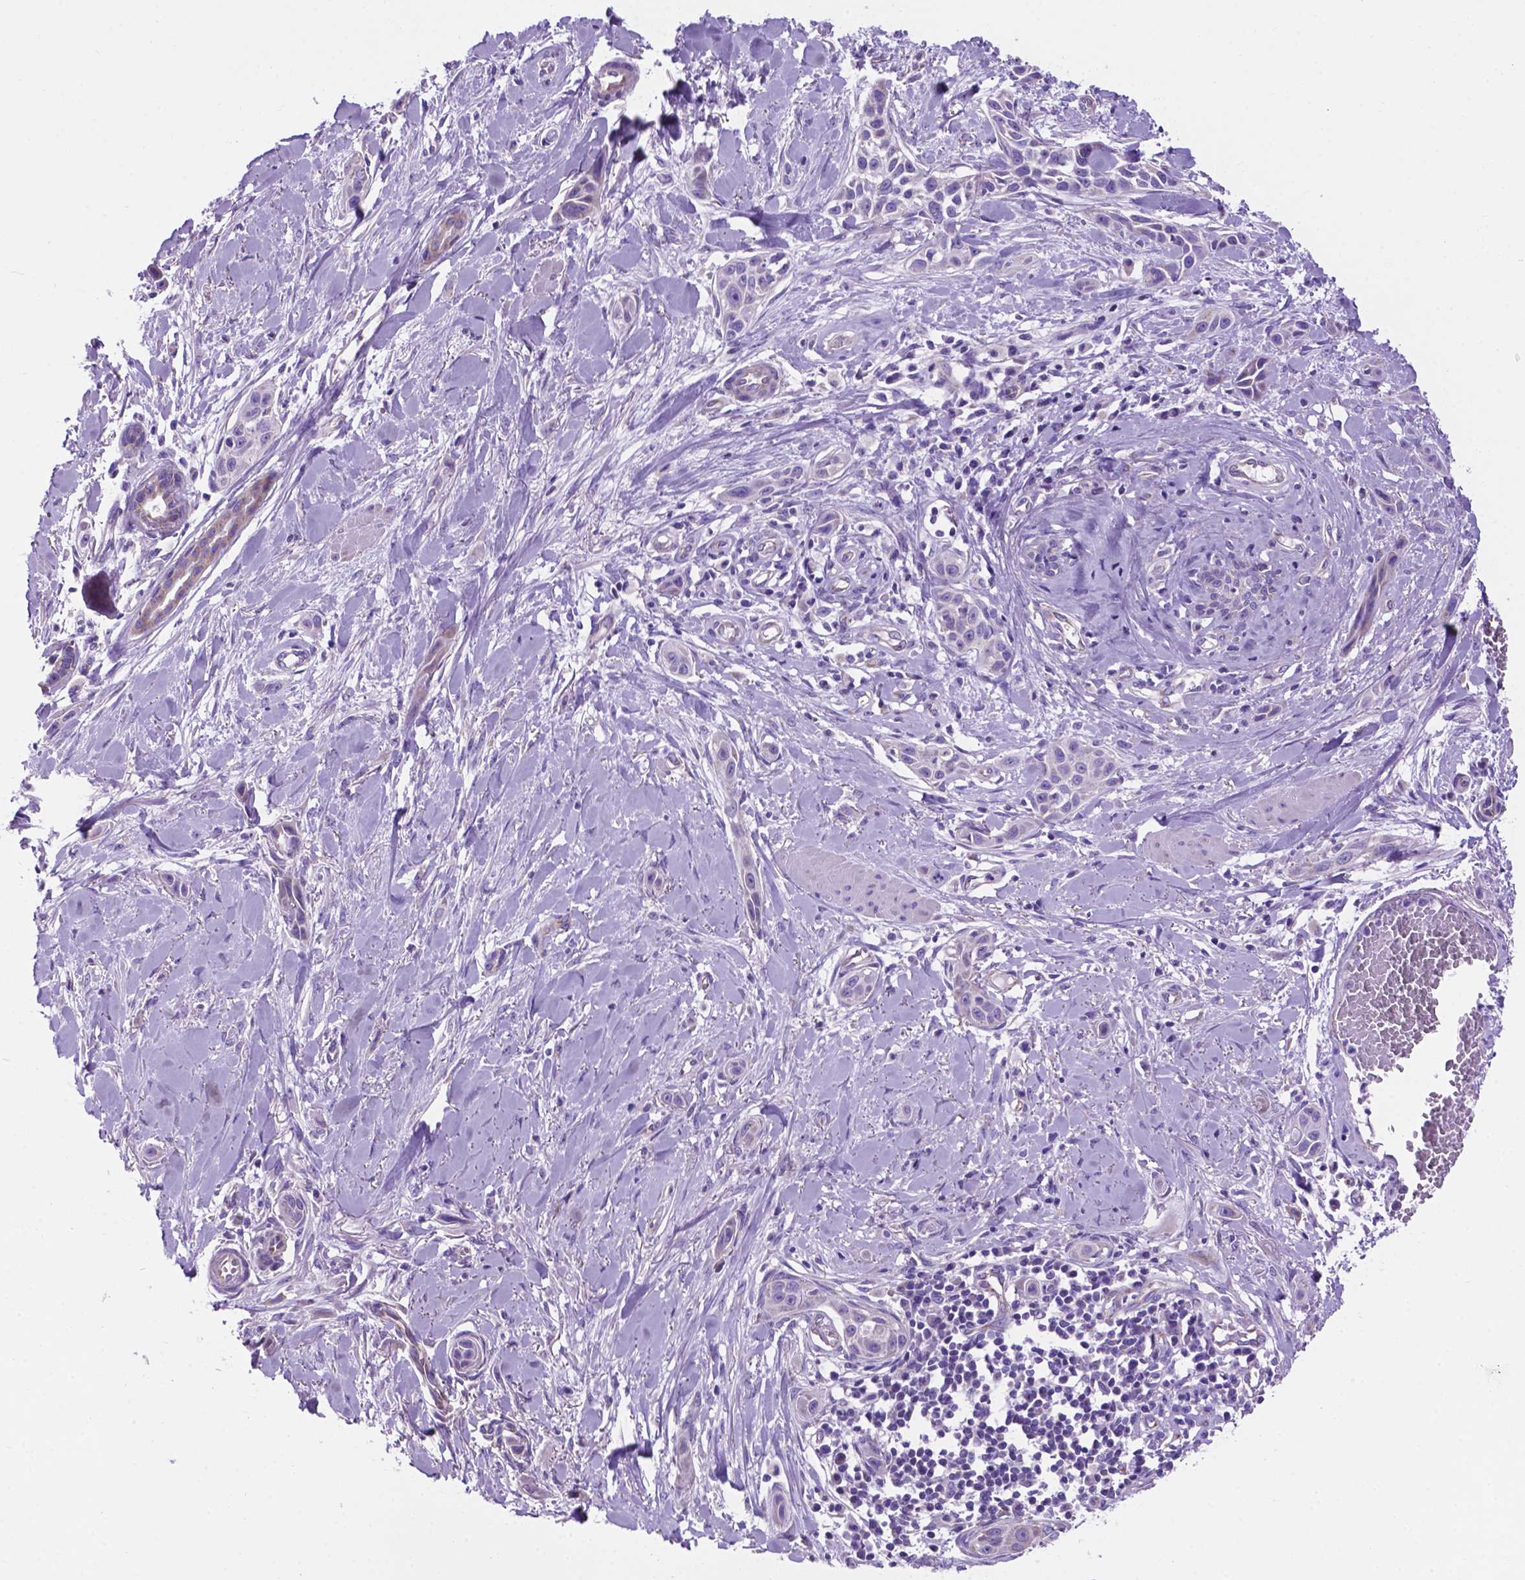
{"staining": {"intensity": "negative", "quantity": "none", "location": "none"}, "tissue": "skin cancer", "cell_type": "Tumor cells", "image_type": "cancer", "snomed": [{"axis": "morphology", "description": "Squamous cell carcinoma, NOS"}, {"axis": "topography", "description": "Skin"}], "caption": "Immunohistochemistry (IHC) of skin squamous cell carcinoma shows no expression in tumor cells.", "gene": "TMEM121B", "patient": {"sex": "female", "age": 69}}